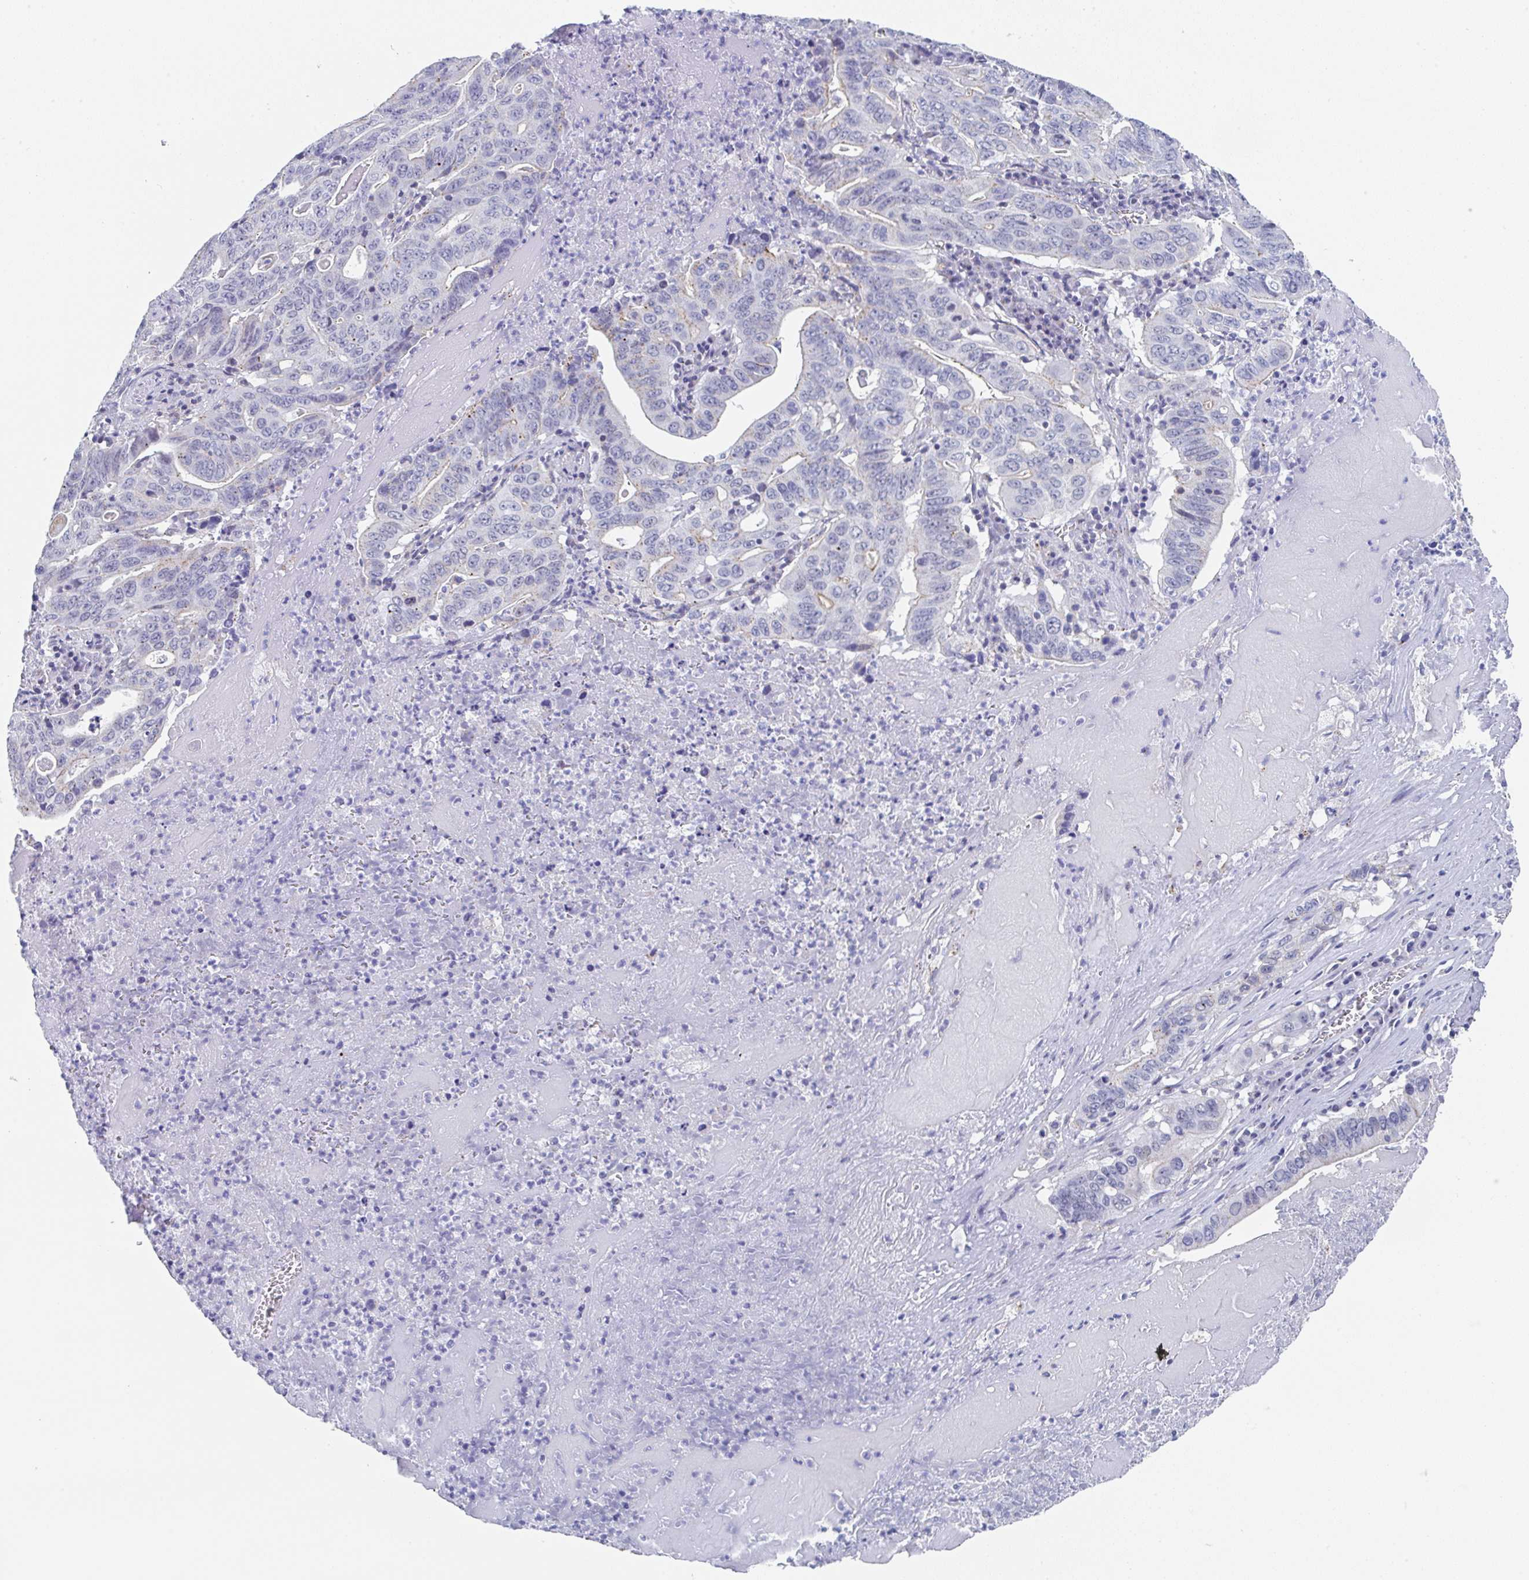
{"staining": {"intensity": "negative", "quantity": "none", "location": "none"}, "tissue": "lung cancer", "cell_type": "Tumor cells", "image_type": "cancer", "snomed": [{"axis": "morphology", "description": "Adenocarcinoma, NOS"}, {"axis": "topography", "description": "Lung"}], "caption": "Lung cancer (adenocarcinoma) was stained to show a protein in brown. There is no significant expression in tumor cells.", "gene": "TNFRSF8", "patient": {"sex": "female", "age": 60}}